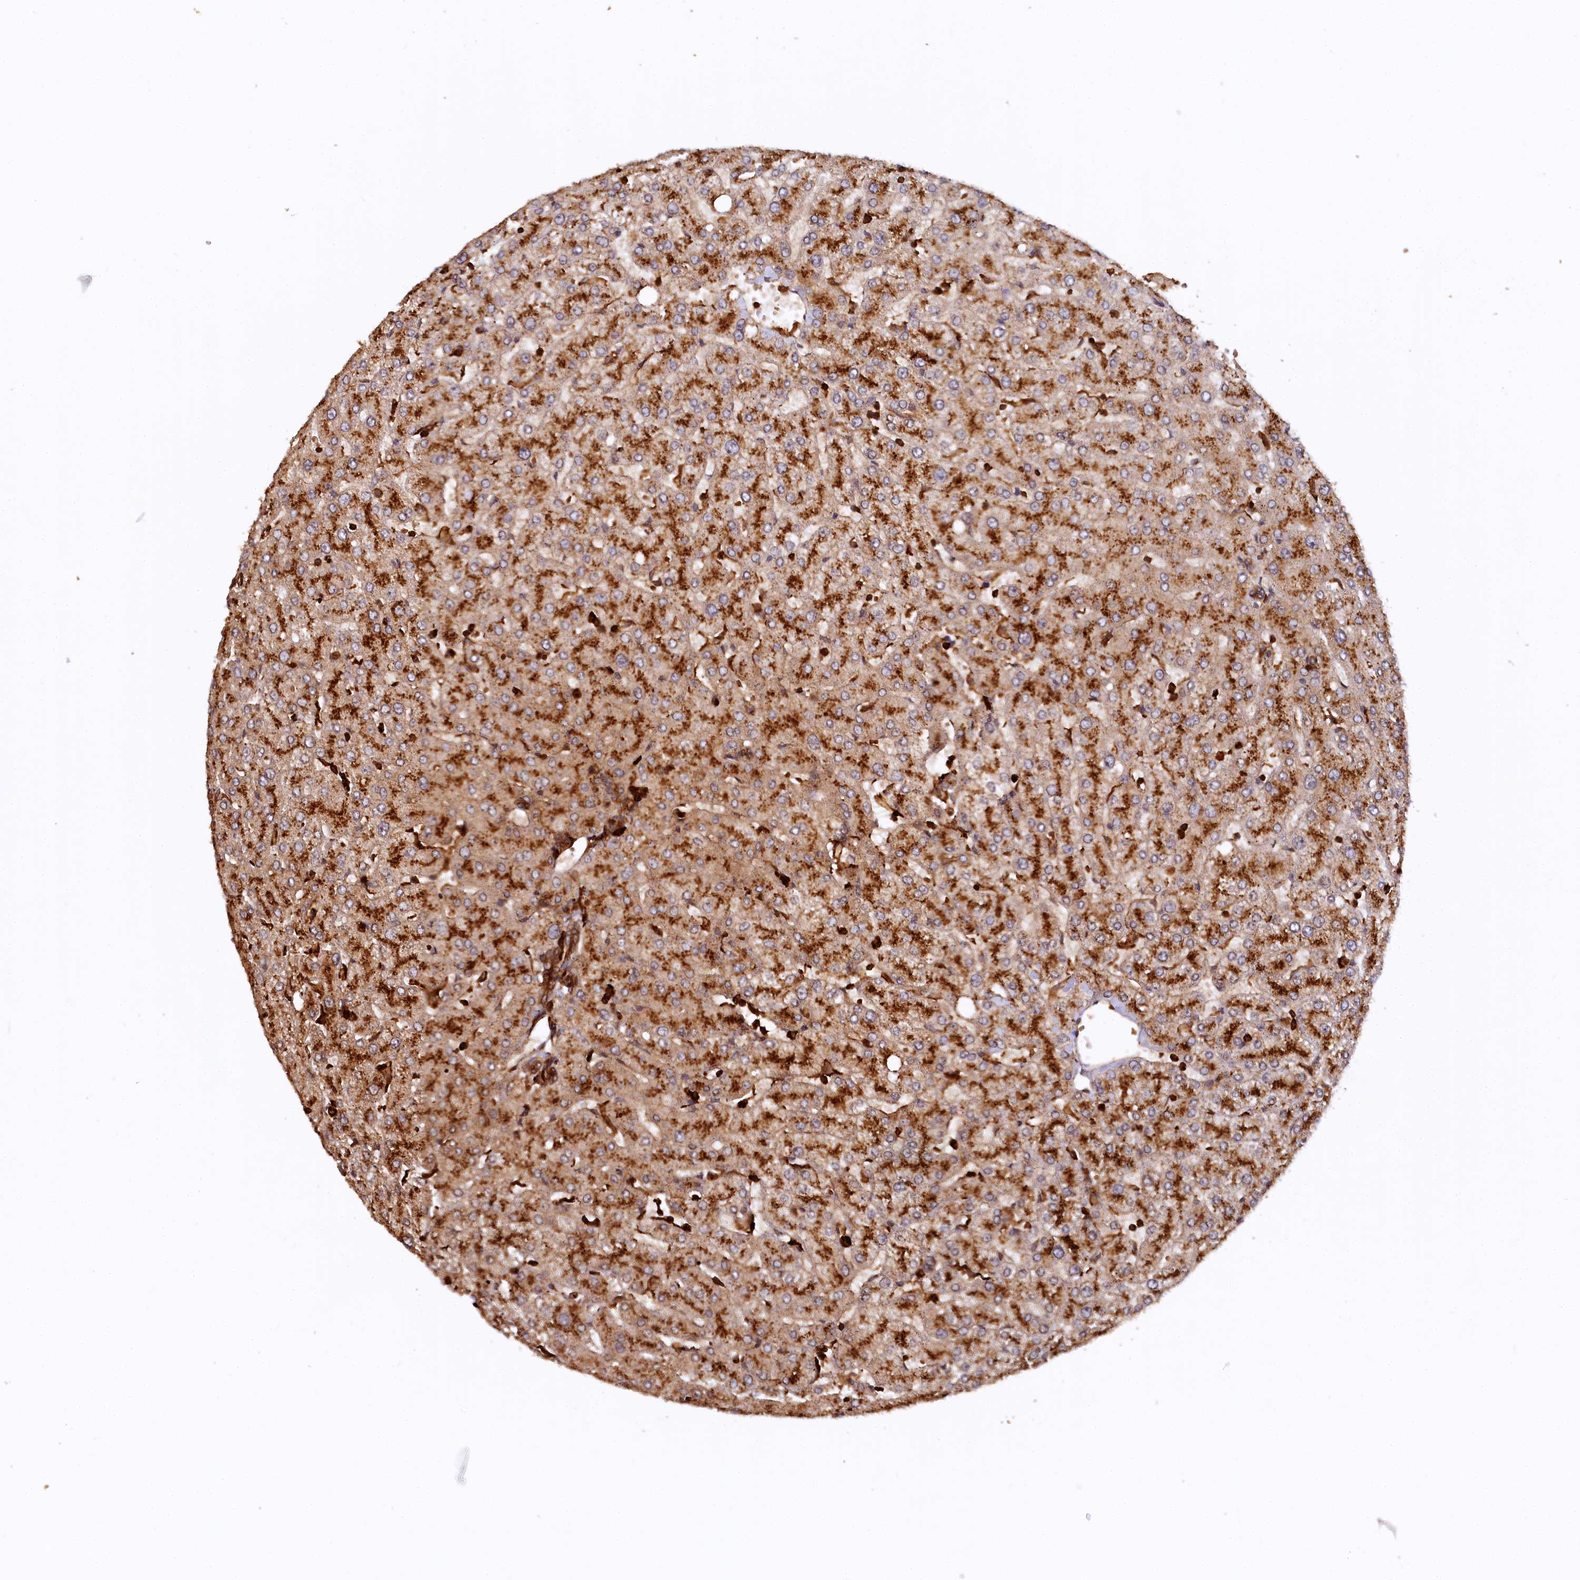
{"staining": {"intensity": "moderate", "quantity": ">75%", "location": "cytoplasmic/membranous"}, "tissue": "liver", "cell_type": "Cholangiocytes", "image_type": "normal", "snomed": [{"axis": "morphology", "description": "Normal tissue, NOS"}, {"axis": "topography", "description": "Liver"}], "caption": "A high-resolution image shows immunohistochemistry (IHC) staining of benign liver, which displays moderate cytoplasmic/membranous staining in approximately >75% of cholangiocytes.", "gene": "STUB1", "patient": {"sex": "female", "age": 54}}